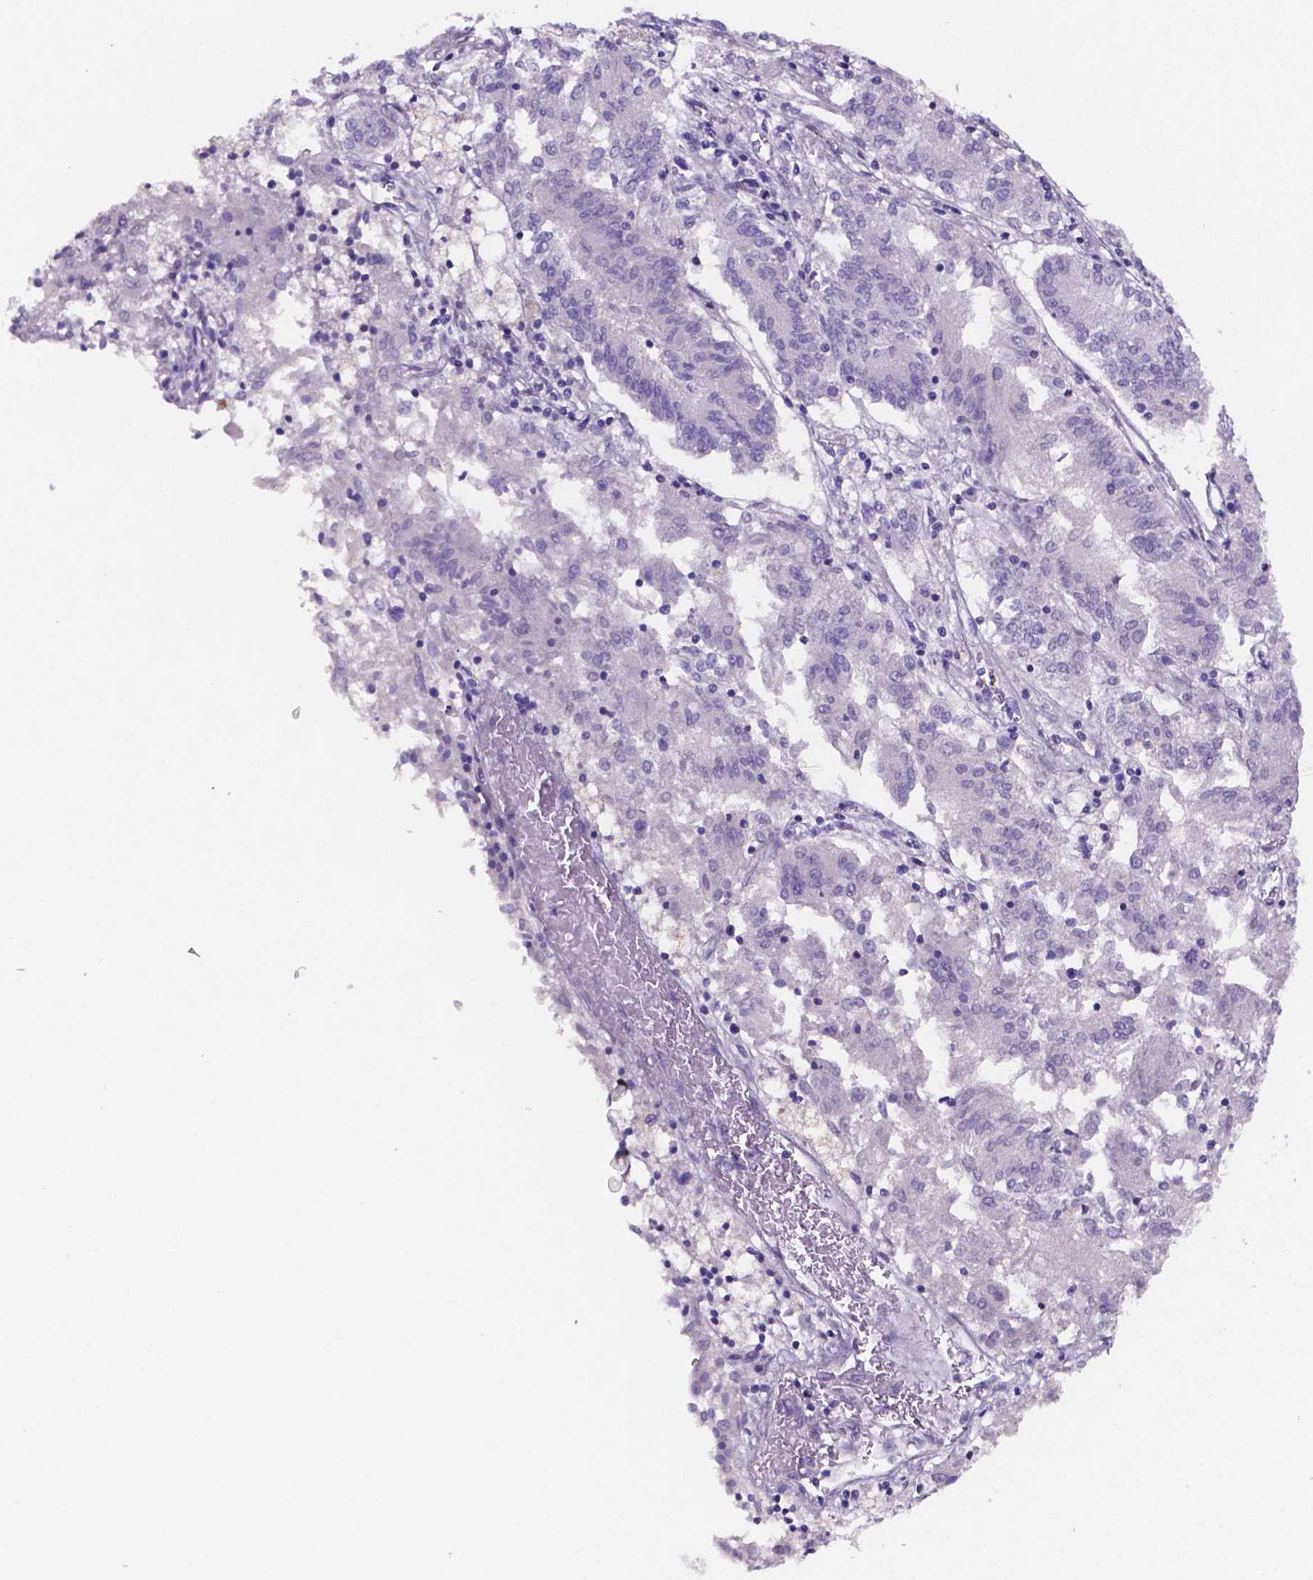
{"staining": {"intensity": "negative", "quantity": "none", "location": "none"}, "tissue": "prostate cancer", "cell_type": "Tumor cells", "image_type": "cancer", "snomed": [{"axis": "morphology", "description": "Adenocarcinoma, High grade"}, {"axis": "topography", "description": "Prostate"}], "caption": "Image shows no protein staining in tumor cells of prostate adenocarcinoma (high-grade) tissue. (DAB (3,3'-diaminobenzidine) immunohistochemistry visualized using brightfield microscopy, high magnification).", "gene": "NRGN", "patient": {"sex": "male", "age": 63}}